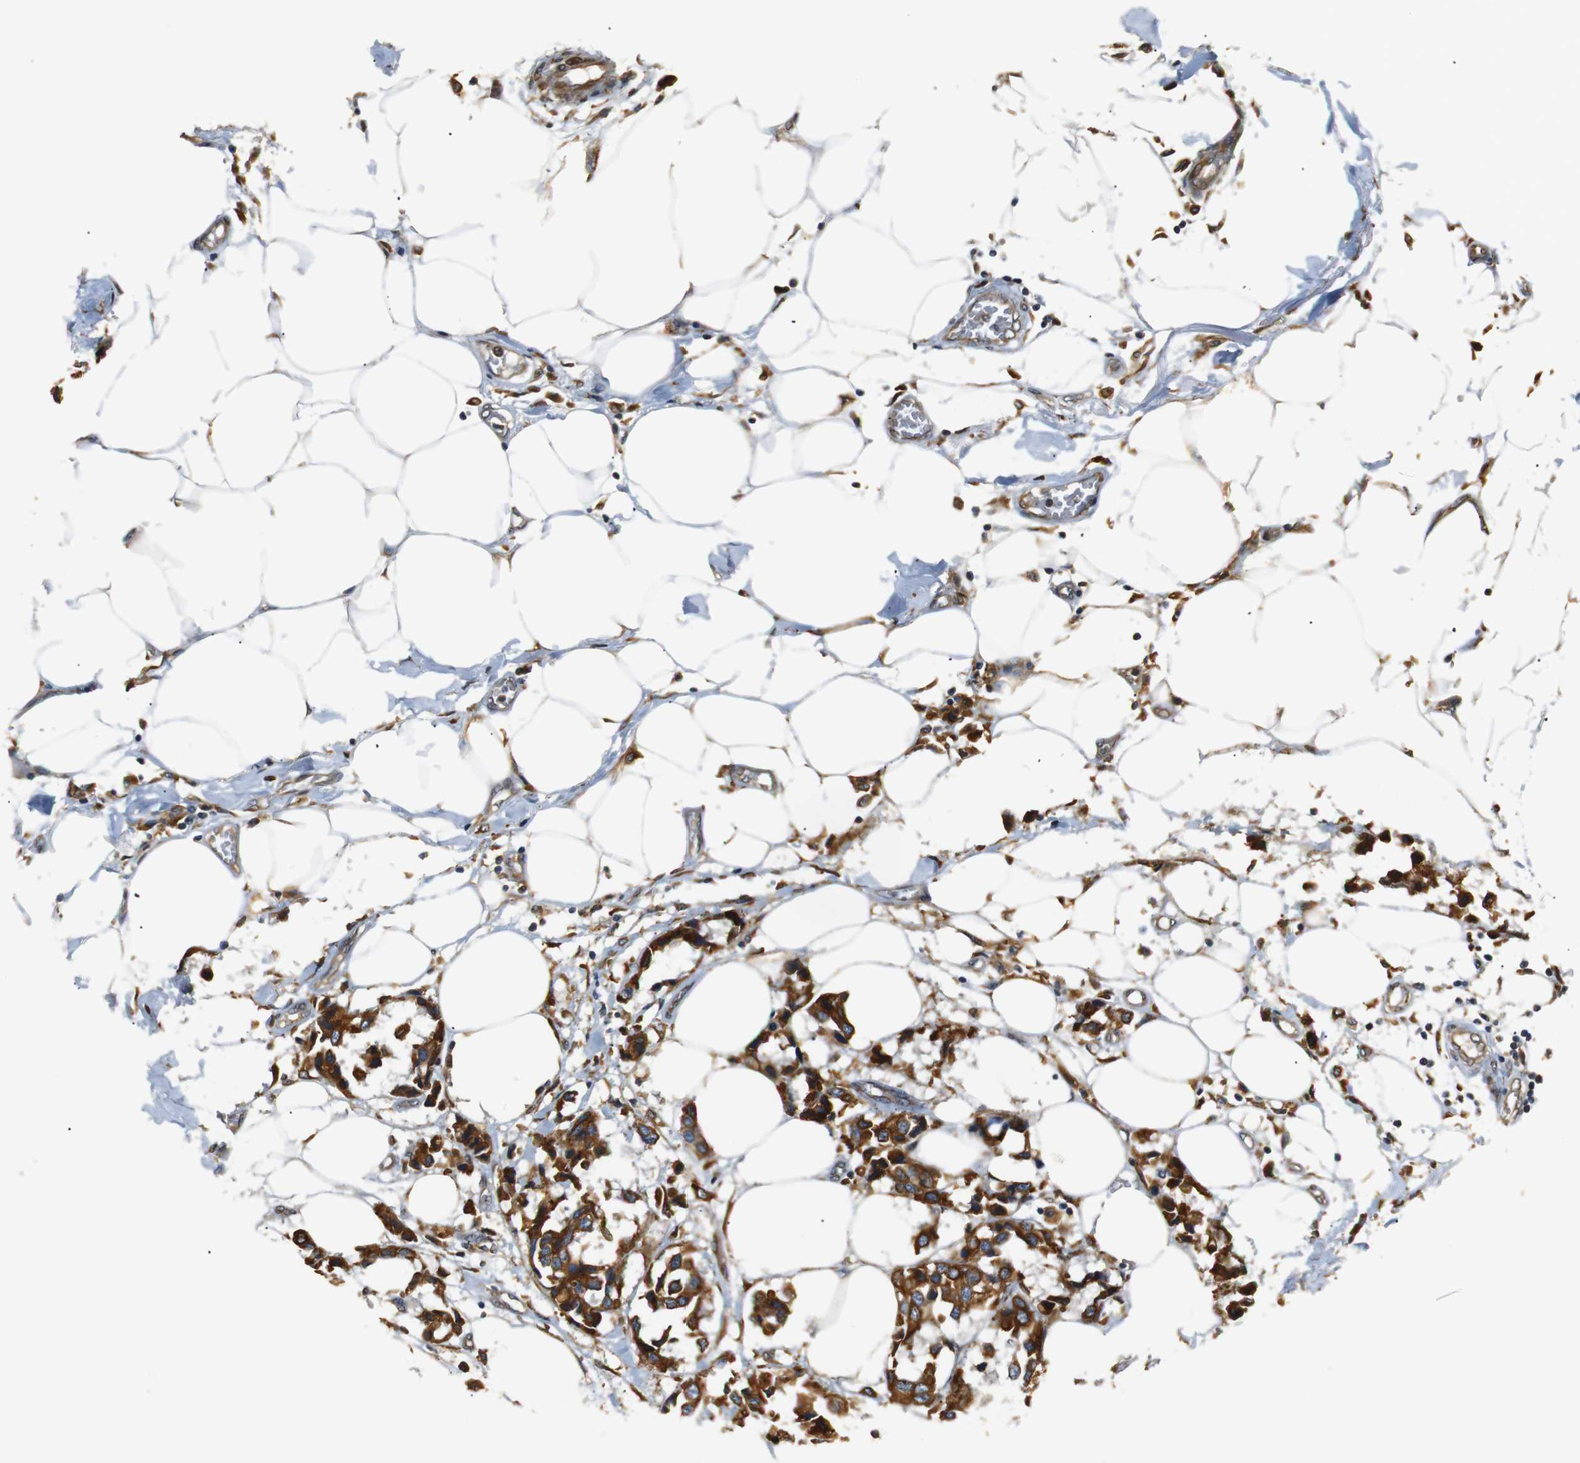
{"staining": {"intensity": "strong", "quantity": ">75%", "location": "cytoplasmic/membranous"}, "tissue": "breast cancer", "cell_type": "Tumor cells", "image_type": "cancer", "snomed": [{"axis": "morphology", "description": "Duct carcinoma"}, {"axis": "topography", "description": "Breast"}], "caption": "Intraductal carcinoma (breast) stained with immunohistochemistry (IHC) displays strong cytoplasmic/membranous positivity in about >75% of tumor cells.", "gene": "TMED2", "patient": {"sex": "female", "age": 80}}